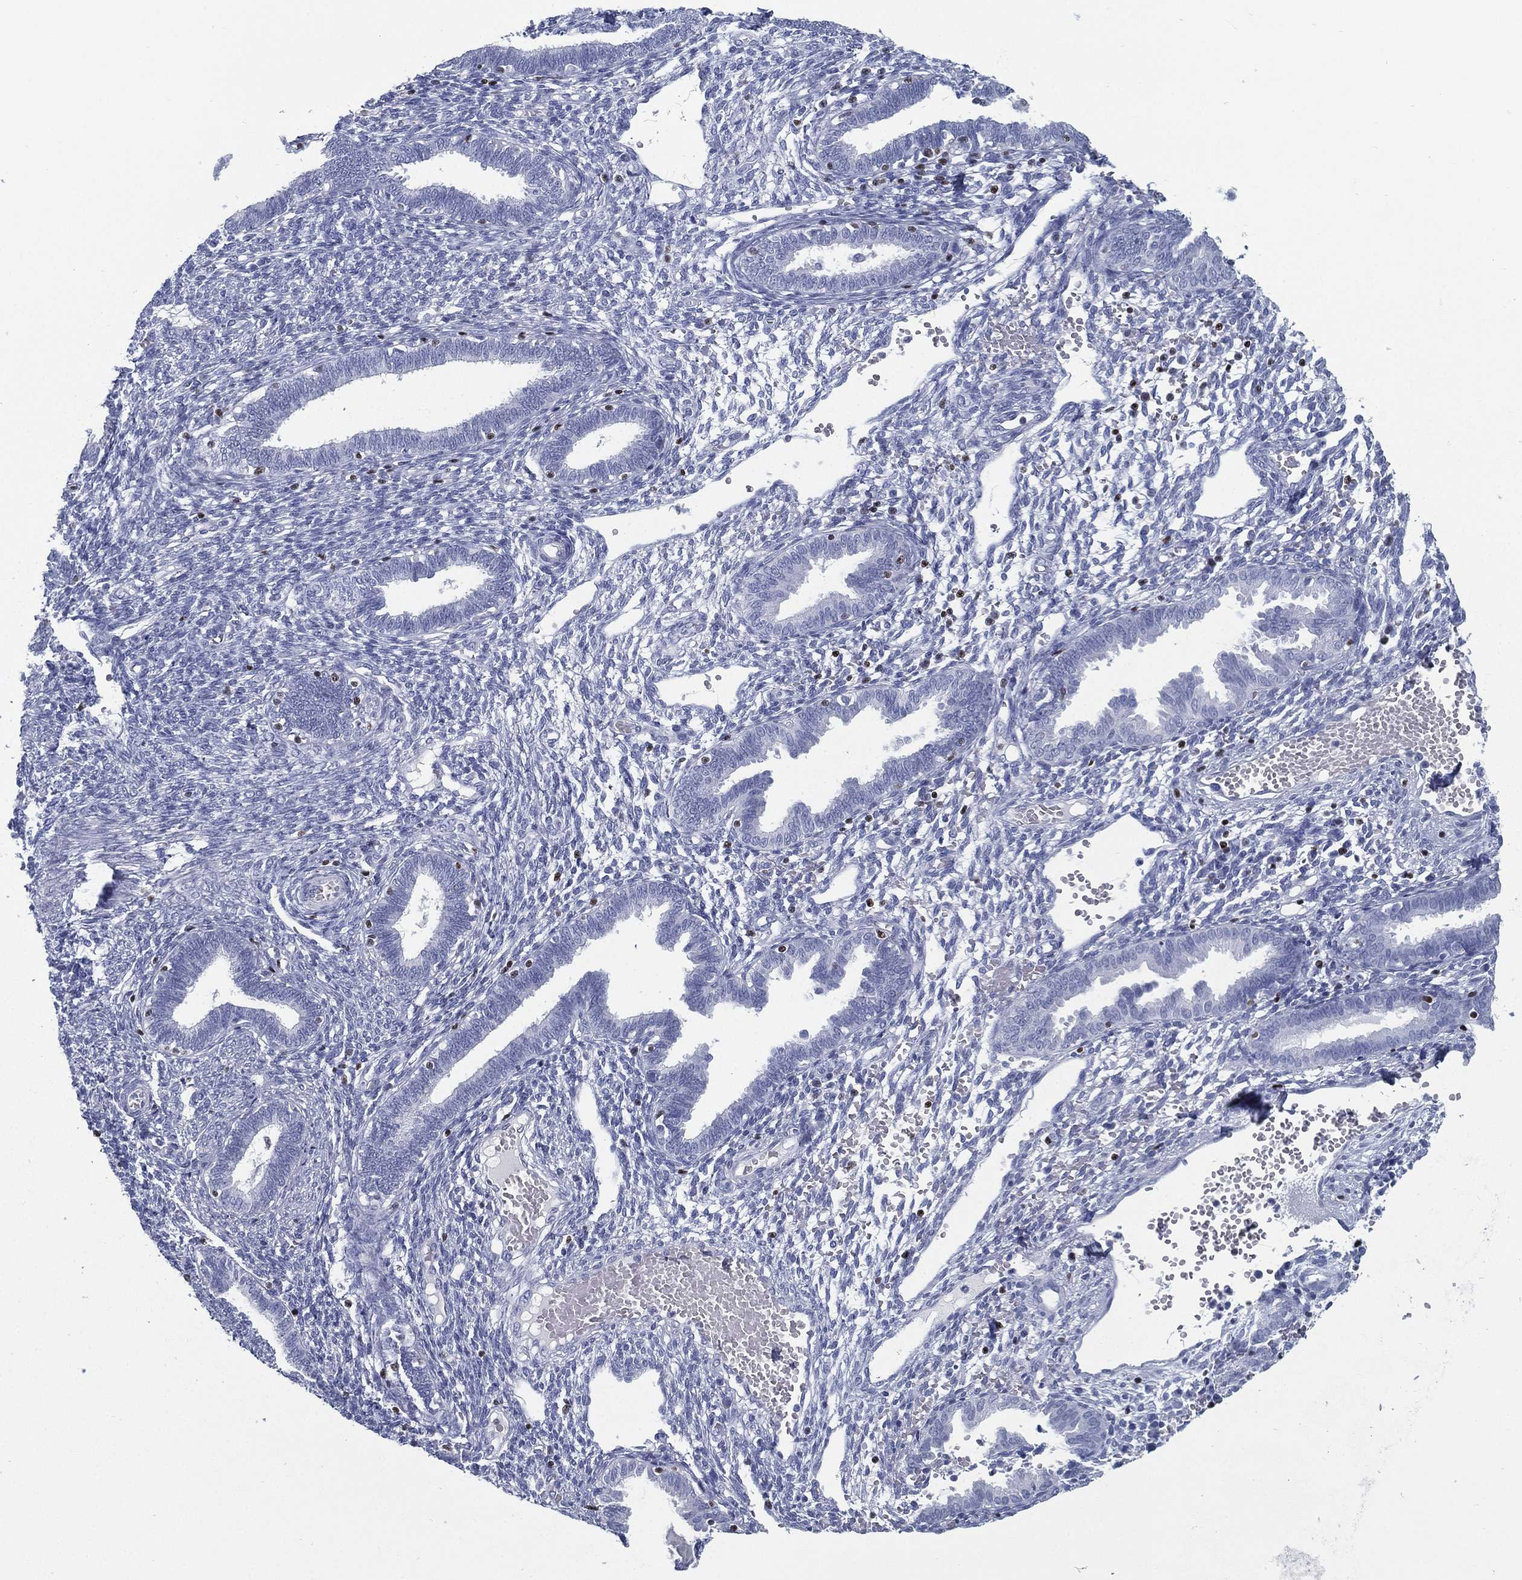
{"staining": {"intensity": "negative", "quantity": "none", "location": "none"}, "tissue": "endometrium", "cell_type": "Cells in endometrial stroma", "image_type": "normal", "snomed": [{"axis": "morphology", "description": "Normal tissue, NOS"}, {"axis": "topography", "description": "Endometrium"}], "caption": "Immunohistochemical staining of unremarkable human endometrium reveals no significant positivity in cells in endometrial stroma.", "gene": "PYHIN1", "patient": {"sex": "female", "age": 42}}